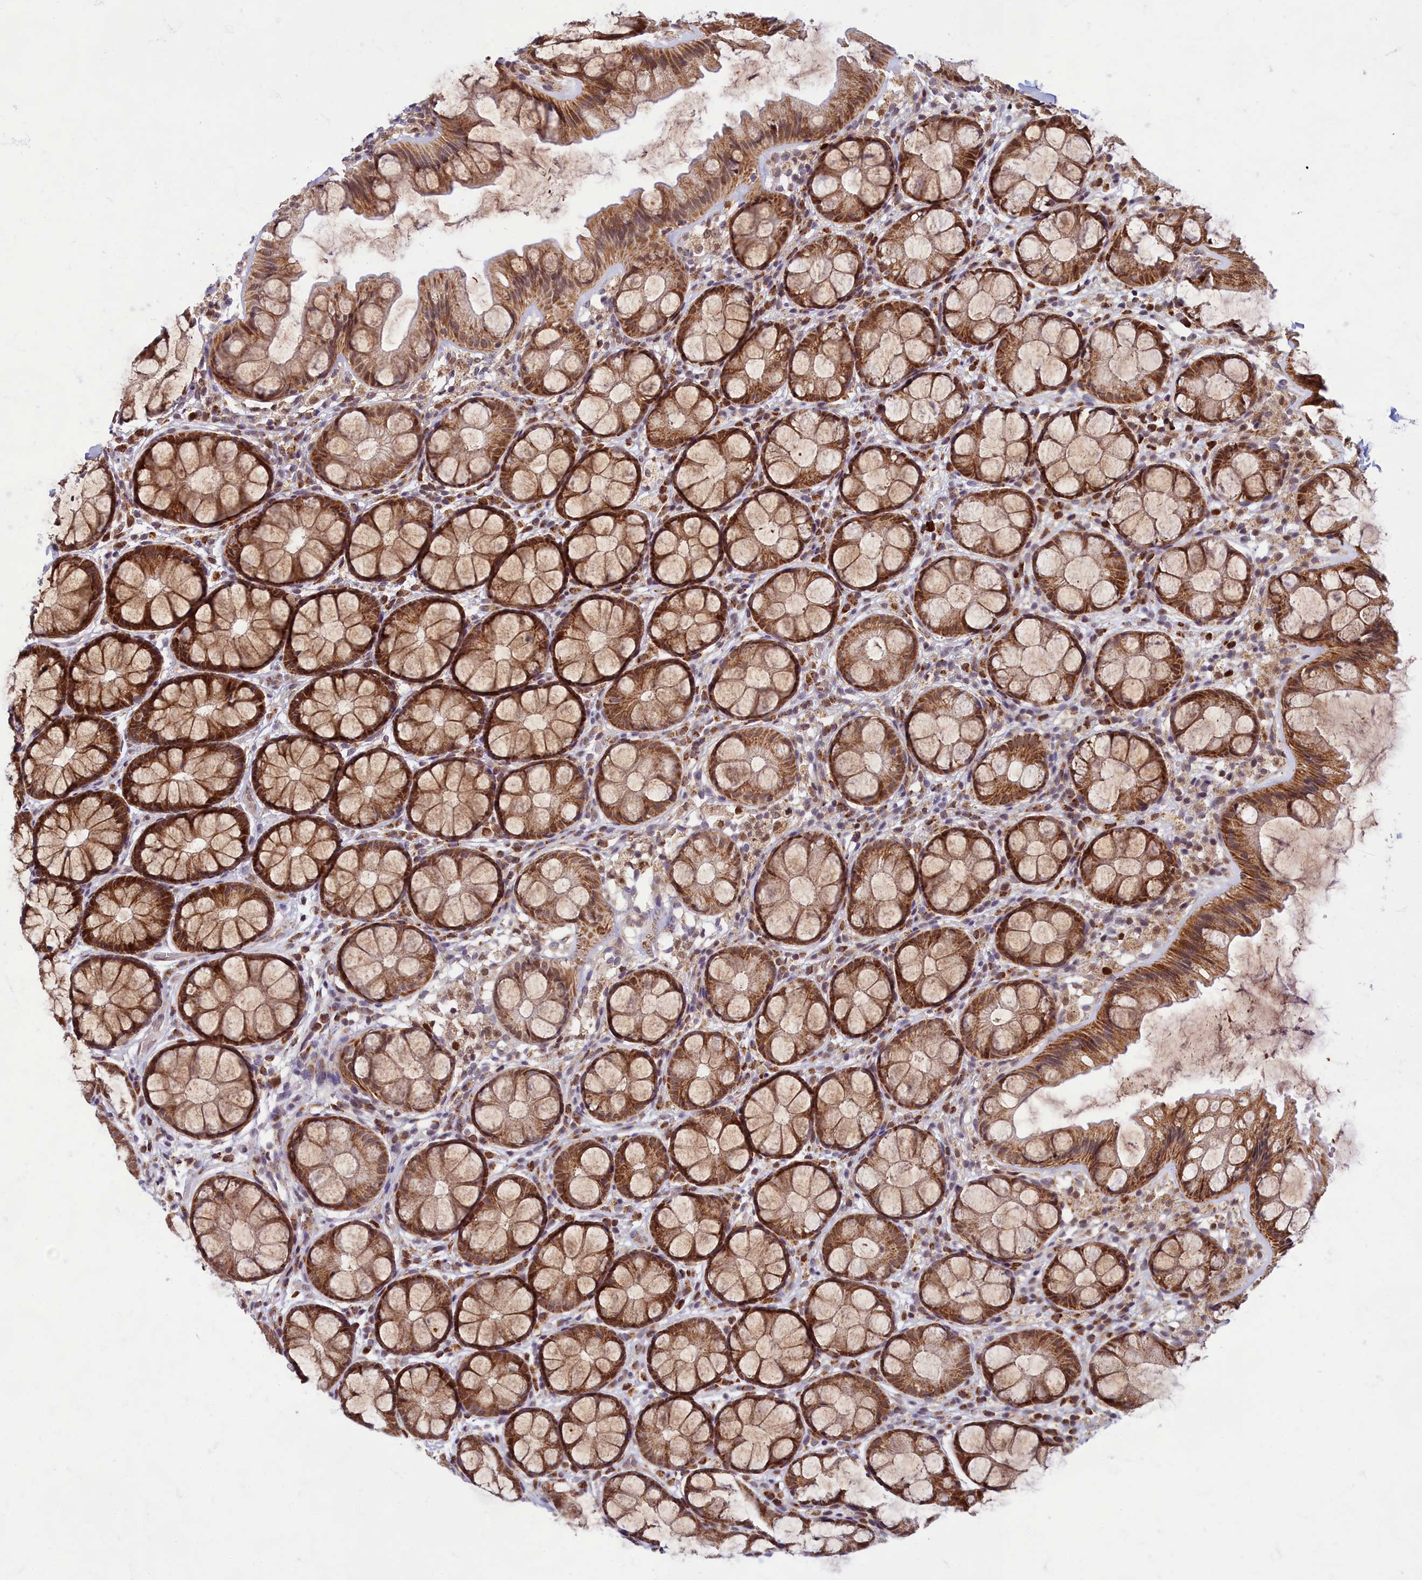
{"staining": {"intensity": "moderate", "quantity": ">75%", "location": "cytoplasmic/membranous"}, "tissue": "colon", "cell_type": "Endothelial cells", "image_type": "normal", "snomed": [{"axis": "morphology", "description": "Normal tissue, NOS"}, {"axis": "topography", "description": "Colon"}], "caption": "Protein staining displays moderate cytoplasmic/membranous staining in approximately >75% of endothelial cells in unremarkable colon.", "gene": "EARS2", "patient": {"sex": "male", "age": 47}}